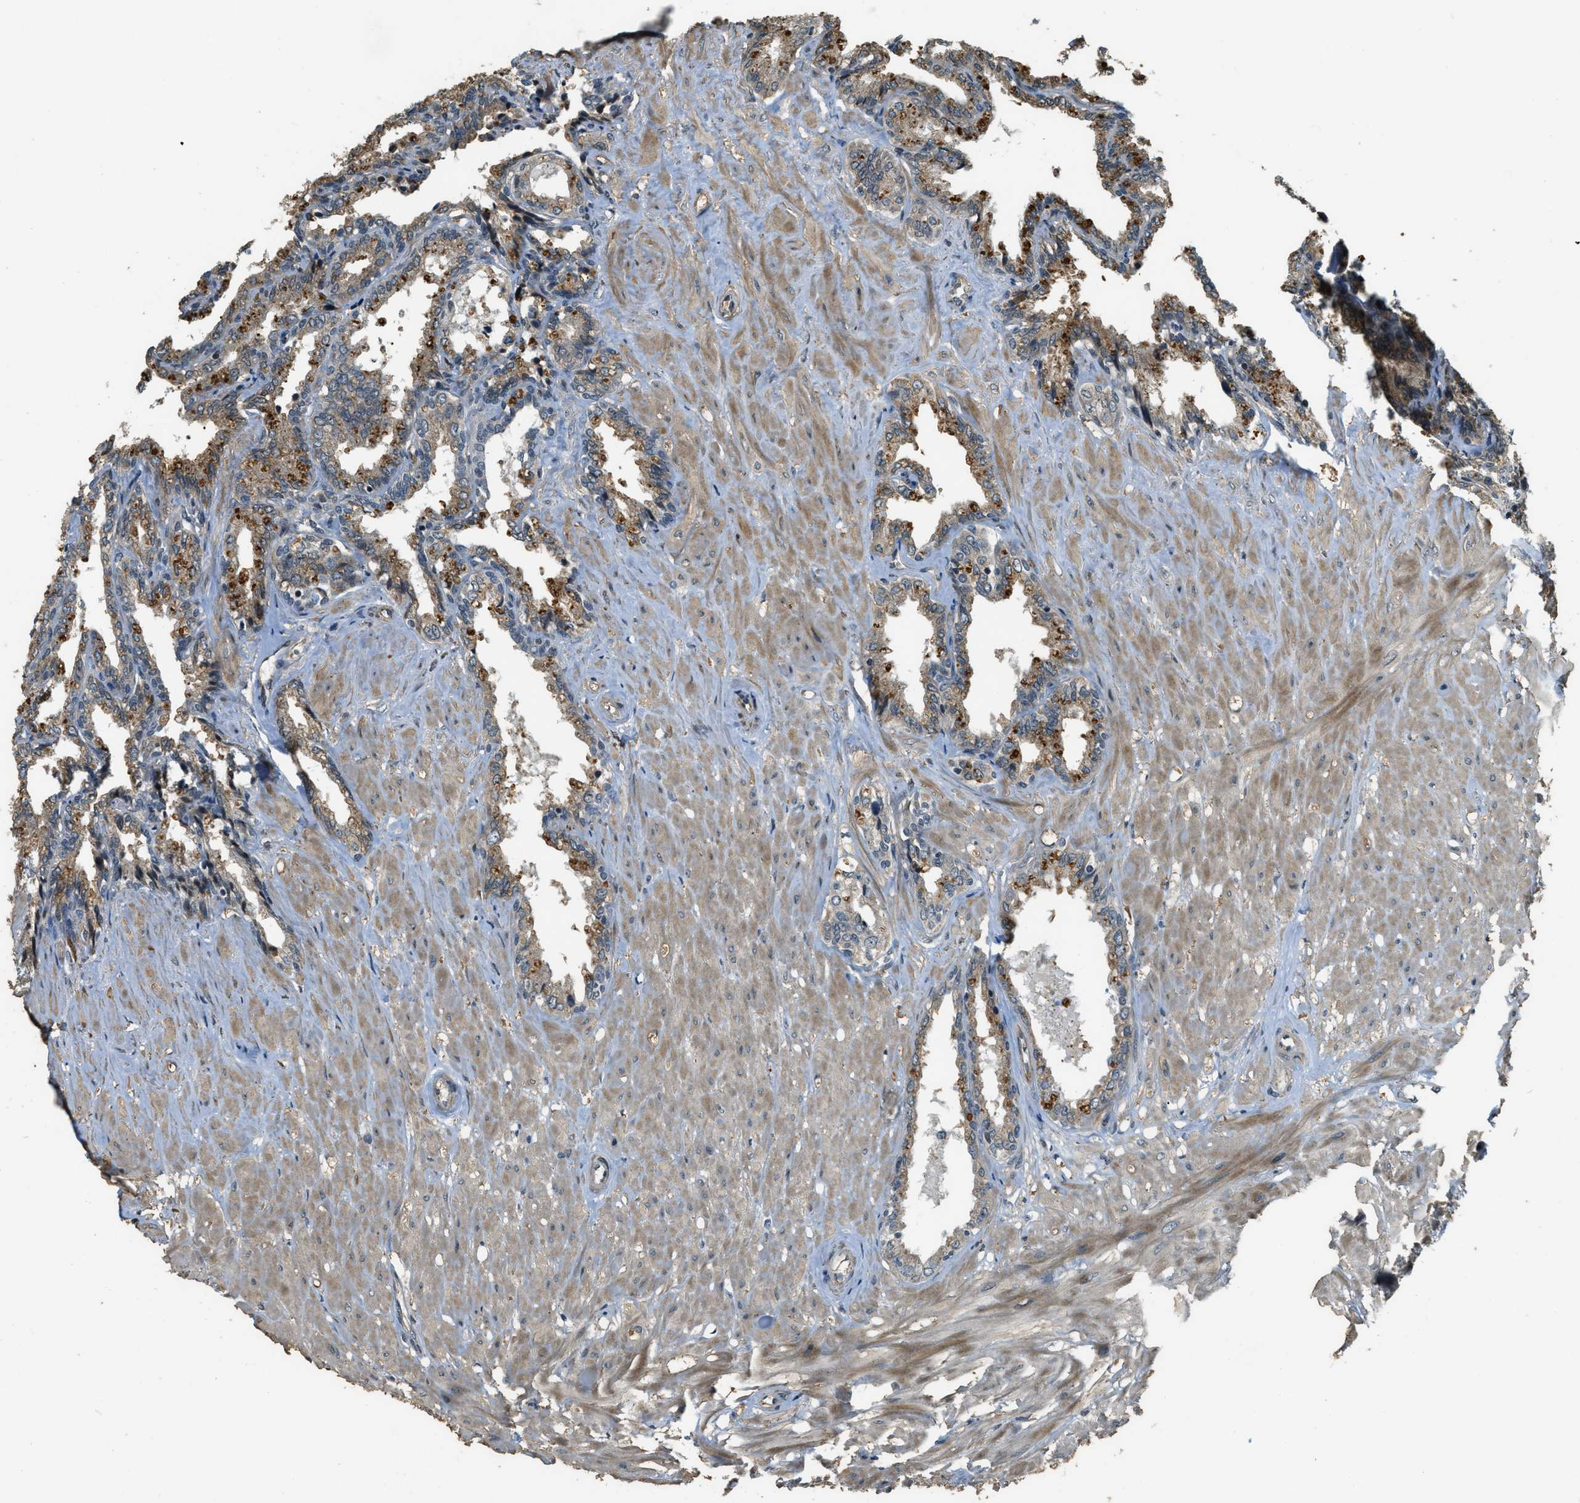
{"staining": {"intensity": "moderate", "quantity": ">75%", "location": "cytoplasmic/membranous"}, "tissue": "seminal vesicle", "cell_type": "Glandular cells", "image_type": "normal", "snomed": [{"axis": "morphology", "description": "Normal tissue, NOS"}, {"axis": "topography", "description": "Seminal veicle"}], "caption": "Glandular cells display medium levels of moderate cytoplasmic/membranous expression in about >75% of cells in benign seminal vesicle.", "gene": "MED21", "patient": {"sex": "male", "age": 46}}